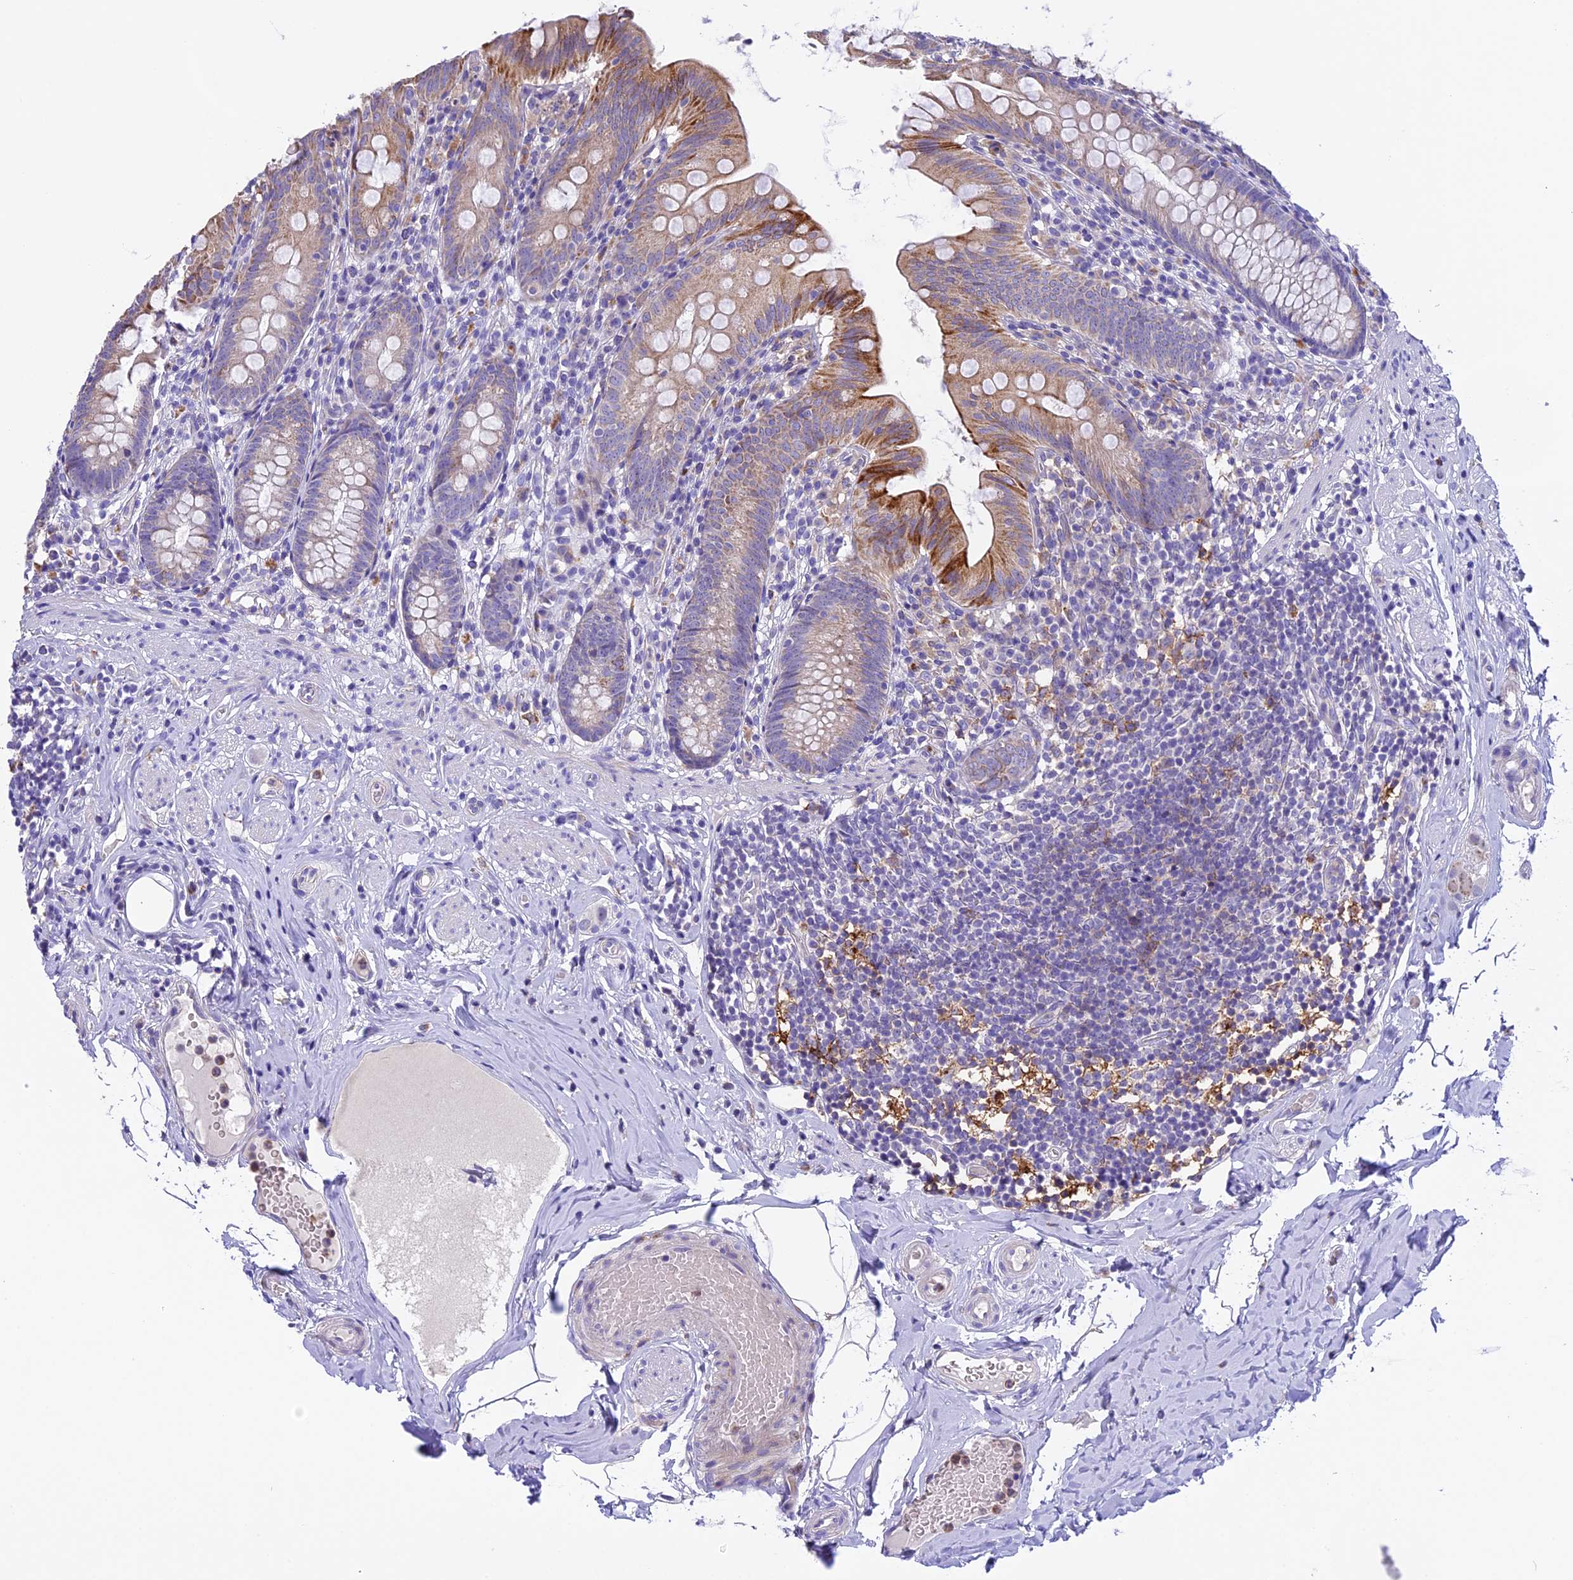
{"staining": {"intensity": "moderate", "quantity": "25%-75%", "location": "cytoplasmic/membranous"}, "tissue": "appendix", "cell_type": "Glandular cells", "image_type": "normal", "snomed": [{"axis": "morphology", "description": "Normal tissue, NOS"}, {"axis": "topography", "description": "Appendix"}], "caption": "Immunohistochemistry photomicrograph of benign appendix stained for a protein (brown), which displays medium levels of moderate cytoplasmic/membranous expression in about 25%-75% of glandular cells.", "gene": "NOD2", "patient": {"sex": "male", "age": 55}}